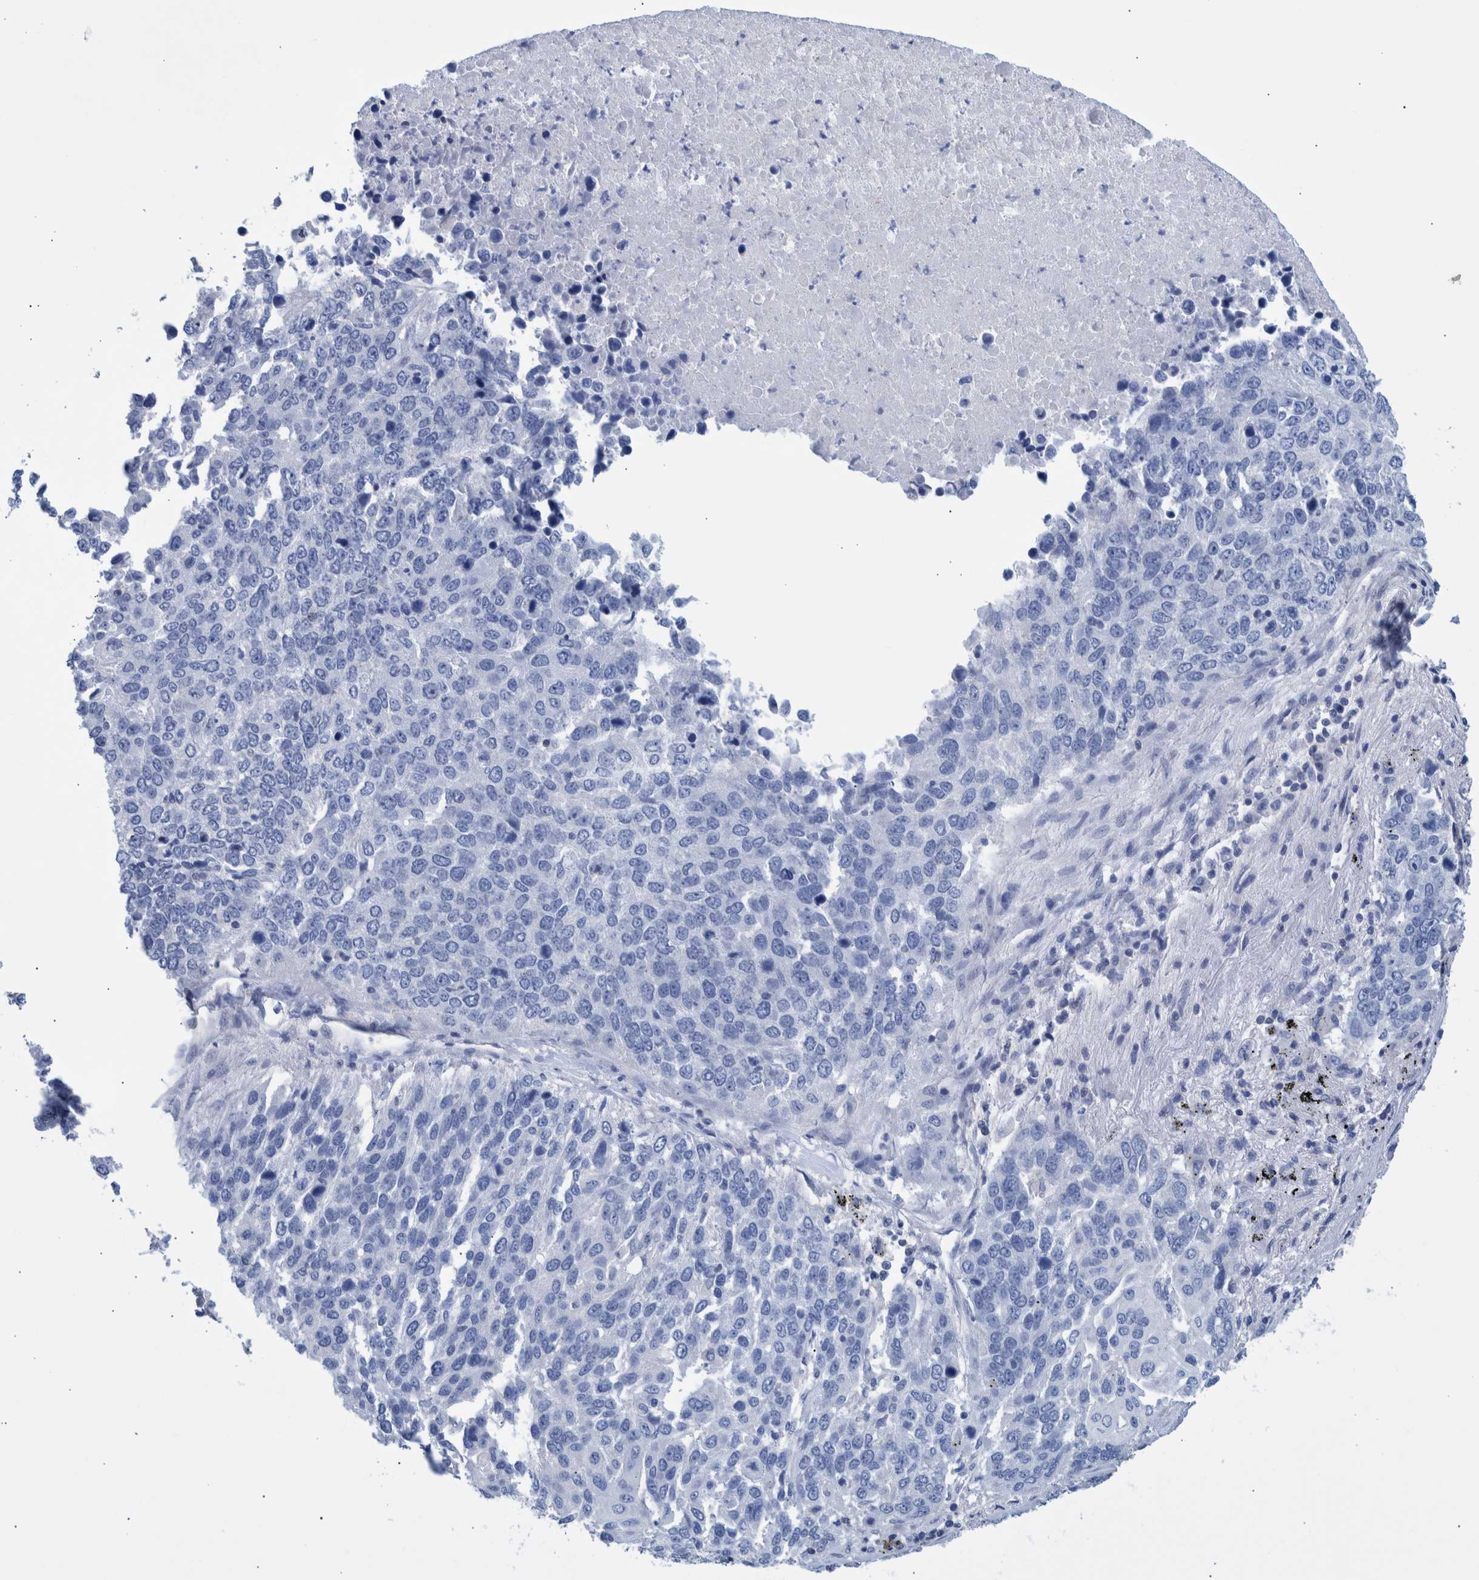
{"staining": {"intensity": "negative", "quantity": "none", "location": "none"}, "tissue": "lung cancer", "cell_type": "Tumor cells", "image_type": "cancer", "snomed": [{"axis": "morphology", "description": "Squamous cell carcinoma, NOS"}, {"axis": "topography", "description": "Lung"}], "caption": "Squamous cell carcinoma (lung) stained for a protein using immunohistochemistry (IHC) shows no staining tumor cells.", "gene": "PPP3CC", "patient": {"sex": "male", "age": 66}}